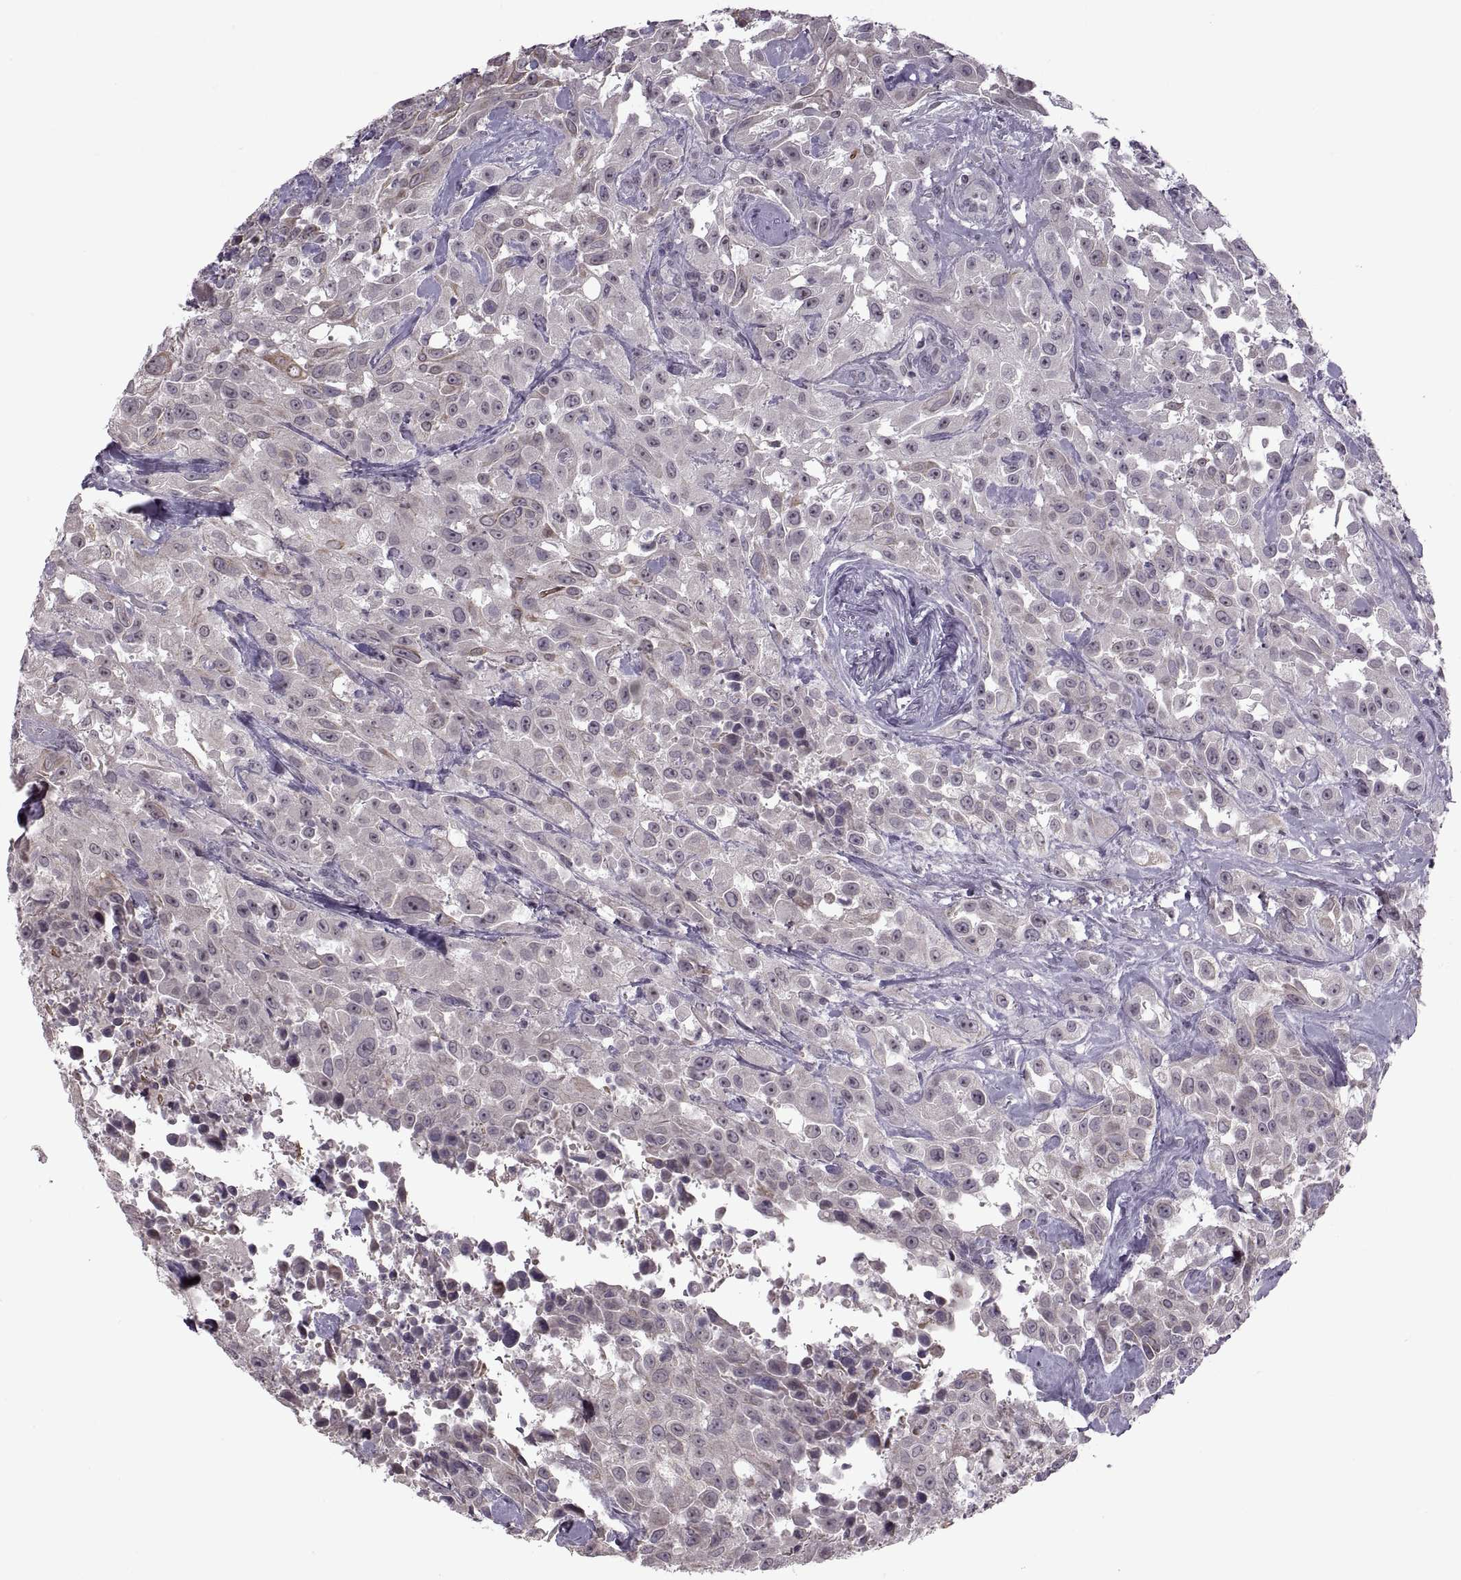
{"staining": {"intensity": "negative", "quantity": "none", "location": "none"}, "tissue": "urothelial cancer", "cell_type": "Tumor cells", "image_type": "cancer", "snomed": [{"axis": "morphology", "description": "Urothelial carcinoma, High grade"}, {"axis": "topography", "description": "Urinary bladder"}], "caption": "The micrograph shows no significant positivity in tumor cells of high-grade urothelial carcinoma.", "gene": "MGAT4D", "patient": {"sex": "male", "age": 79}}